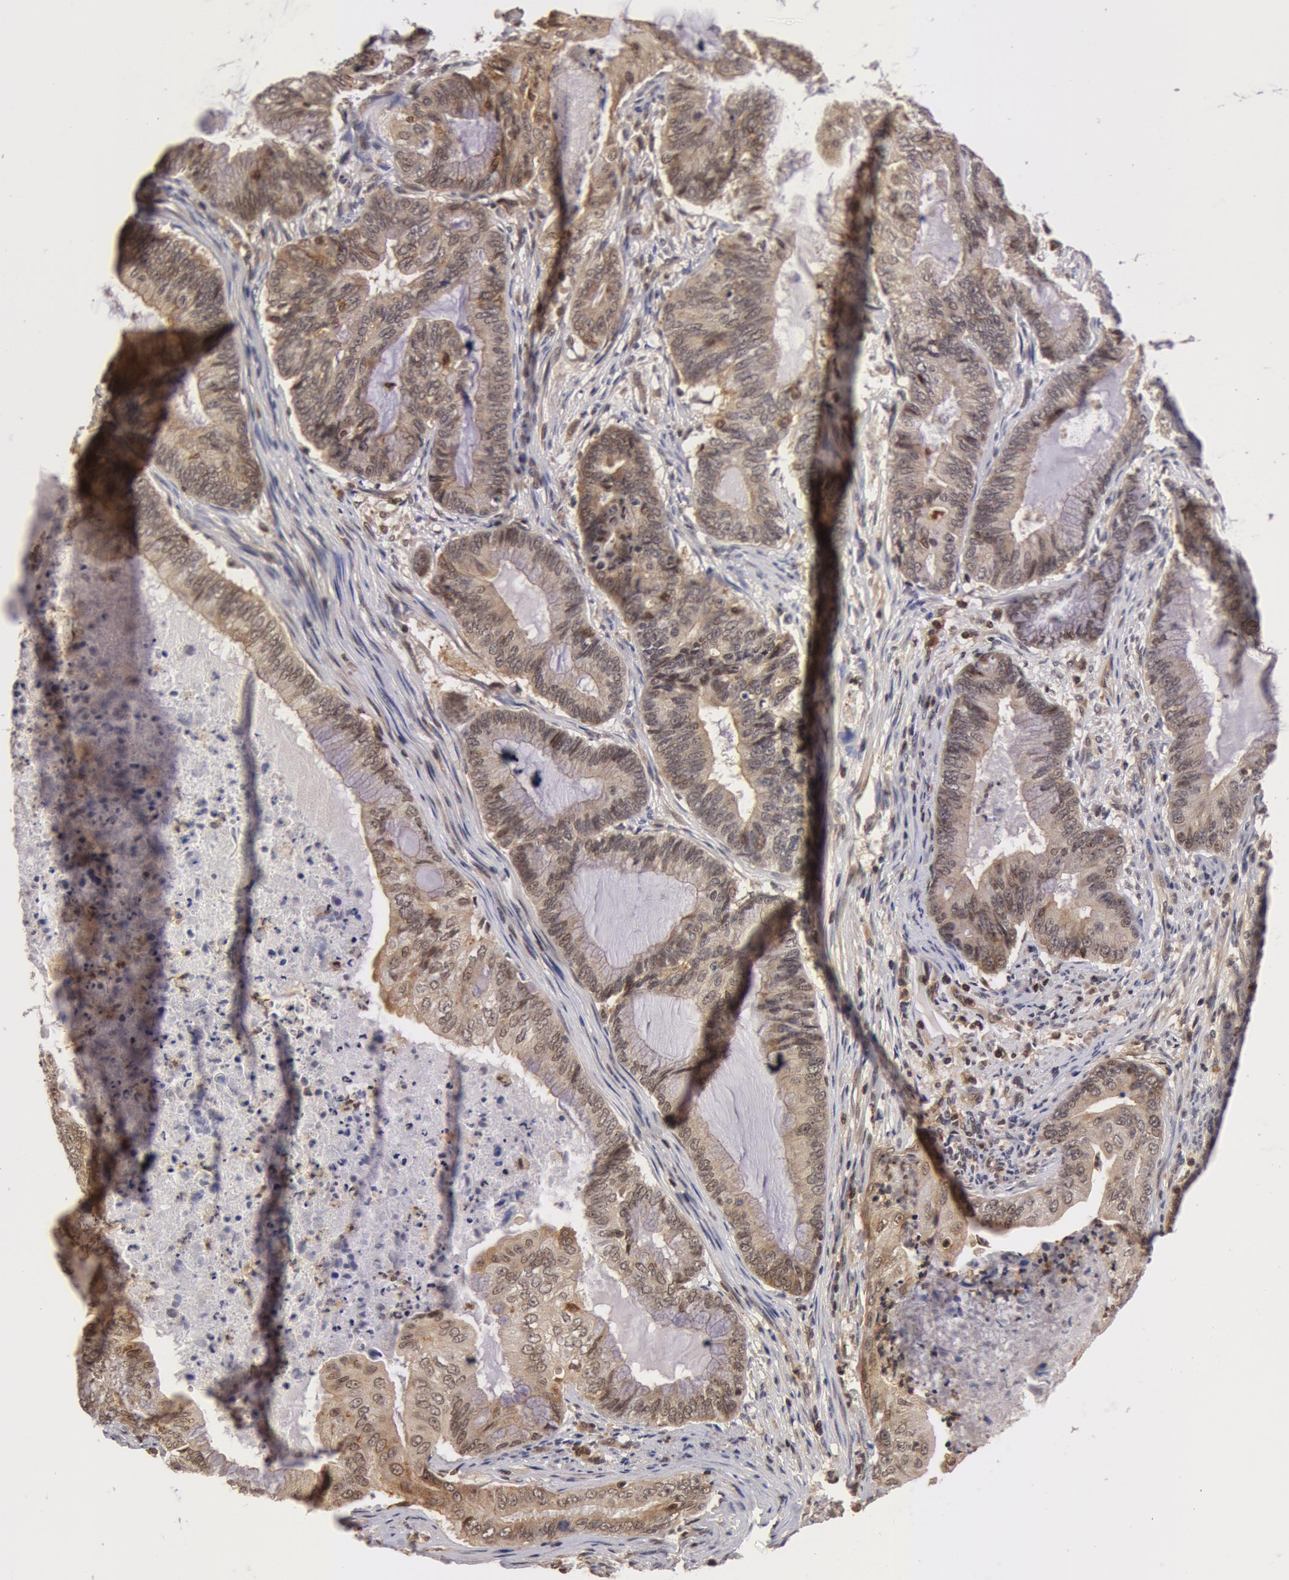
{"staining": {"intensity": "weak", "quantity": "<25%", "location": "nuclear"}, "tissue": "endometrial cancer", "cell_type": "Tumor cells", "image_type": "cancer", "snomed": [{"axis": "morphology", "description": "Adenocarcinoma, NOS"}, {"axis": "topography", "description": "Endometrium"}], "caption": "Immunohistochemistry (IHC) photomicrograph of human endometrial cancer stained for a protein (brown), which reveals no positivity in tumor cells.", "gene": "ZNF350", "patient": {"sex": "female", "age": 63}}